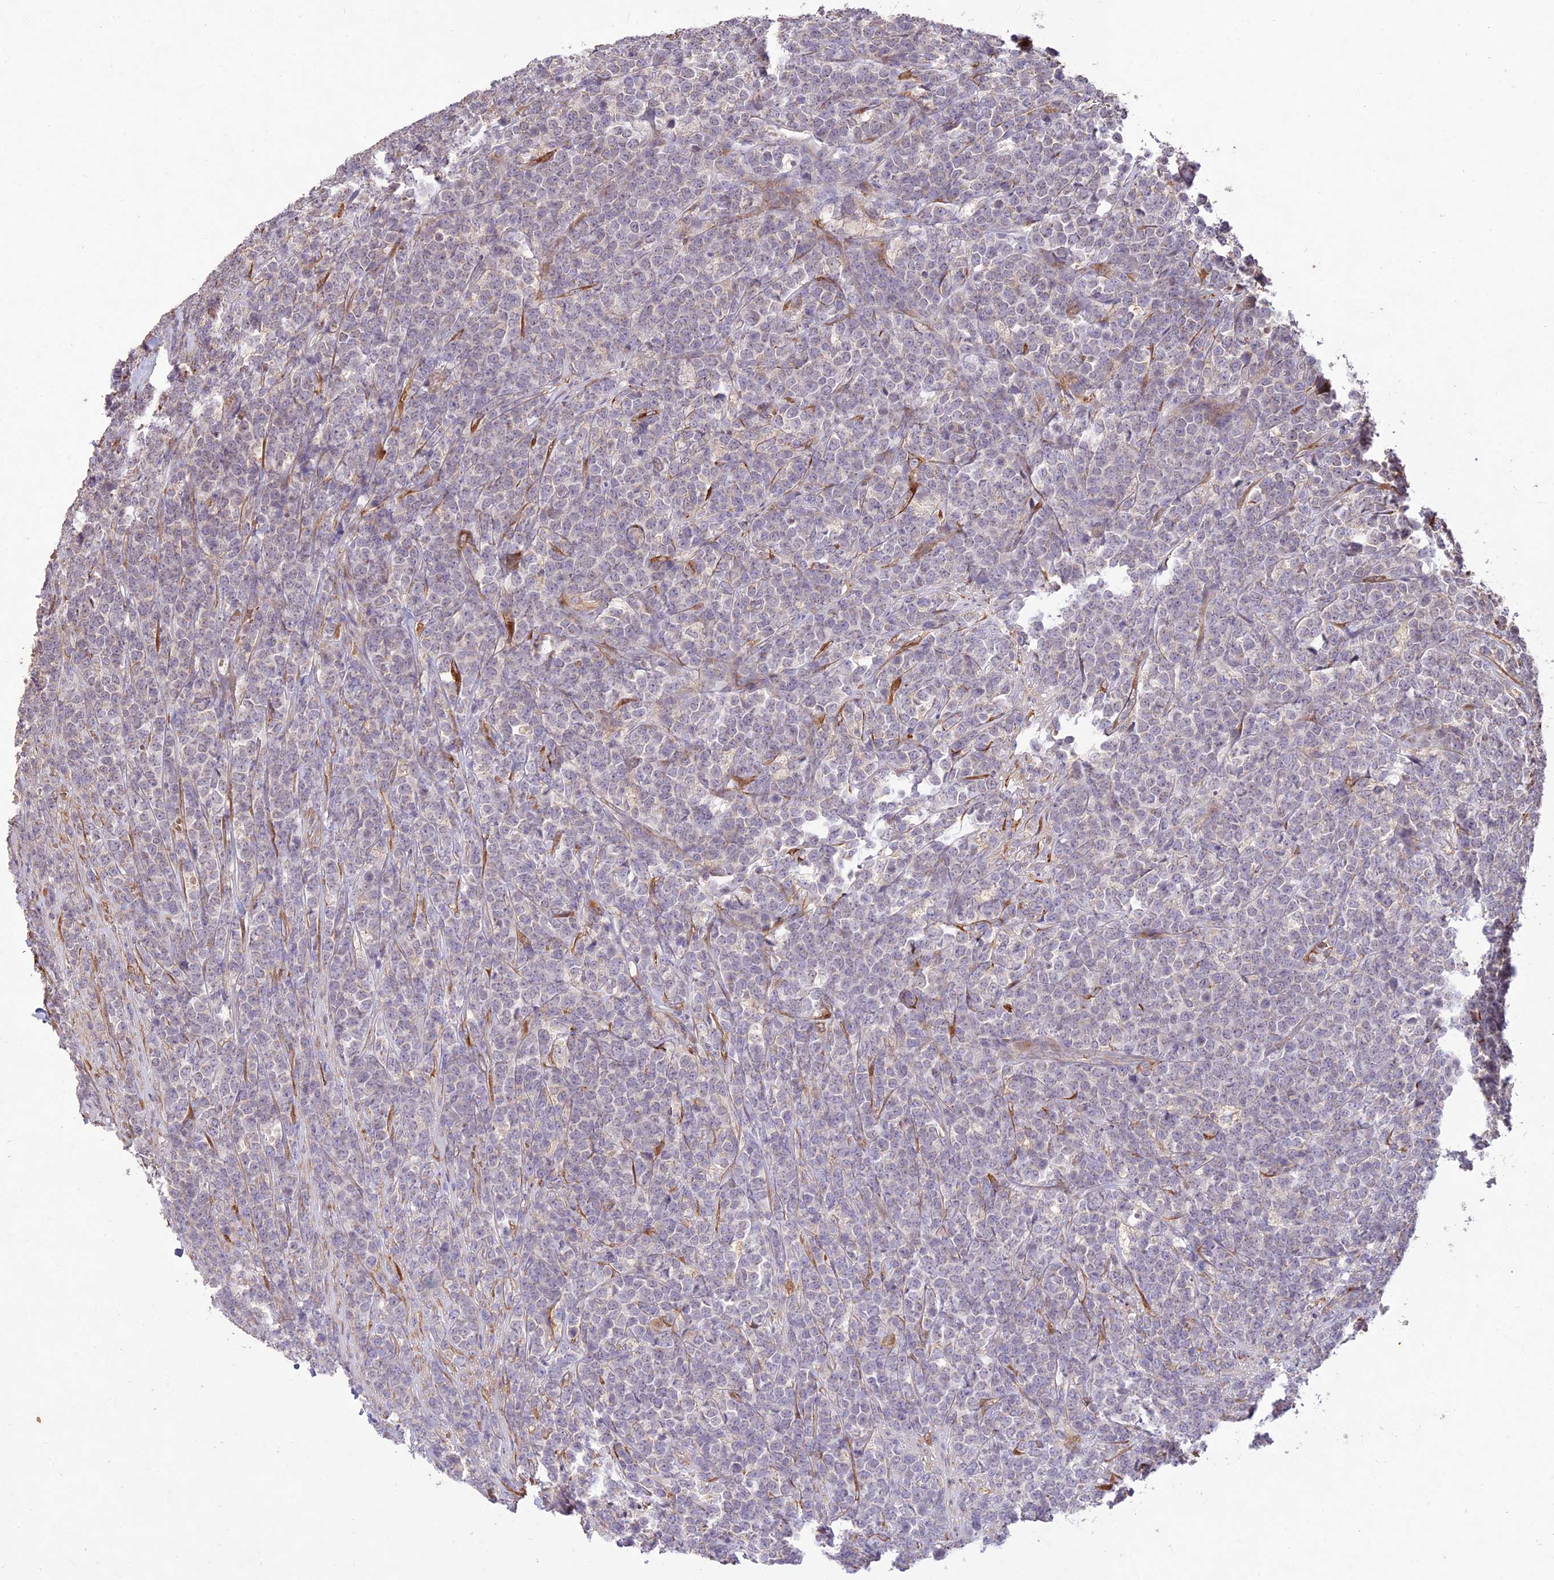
{"staining": {"intensity": "negative", "quantity": "none", "location": "none"}, "tissue": "lymphoma", "cell_type": "Tumor cells", "image_type": "cancer", "snomed": [{"axis": "morphology", "description": "Malignant lymphoma, non-Hodgkin's type, High grade"}, {"axis": "topography", "description": "Small intestine"}], "caption": "High-grade malignant lymphoma, non-Hodgkin's type was stained to show a protein in brown. There is no significant staining in tumor cells. The staining is performed using DAB (3,3'-diaminobenzidine) brown chromogen with nuclei counter-stained in using hematoxylin.", "gene": "PPP1R11", "patient": {"sex": "male", "age": 8}}